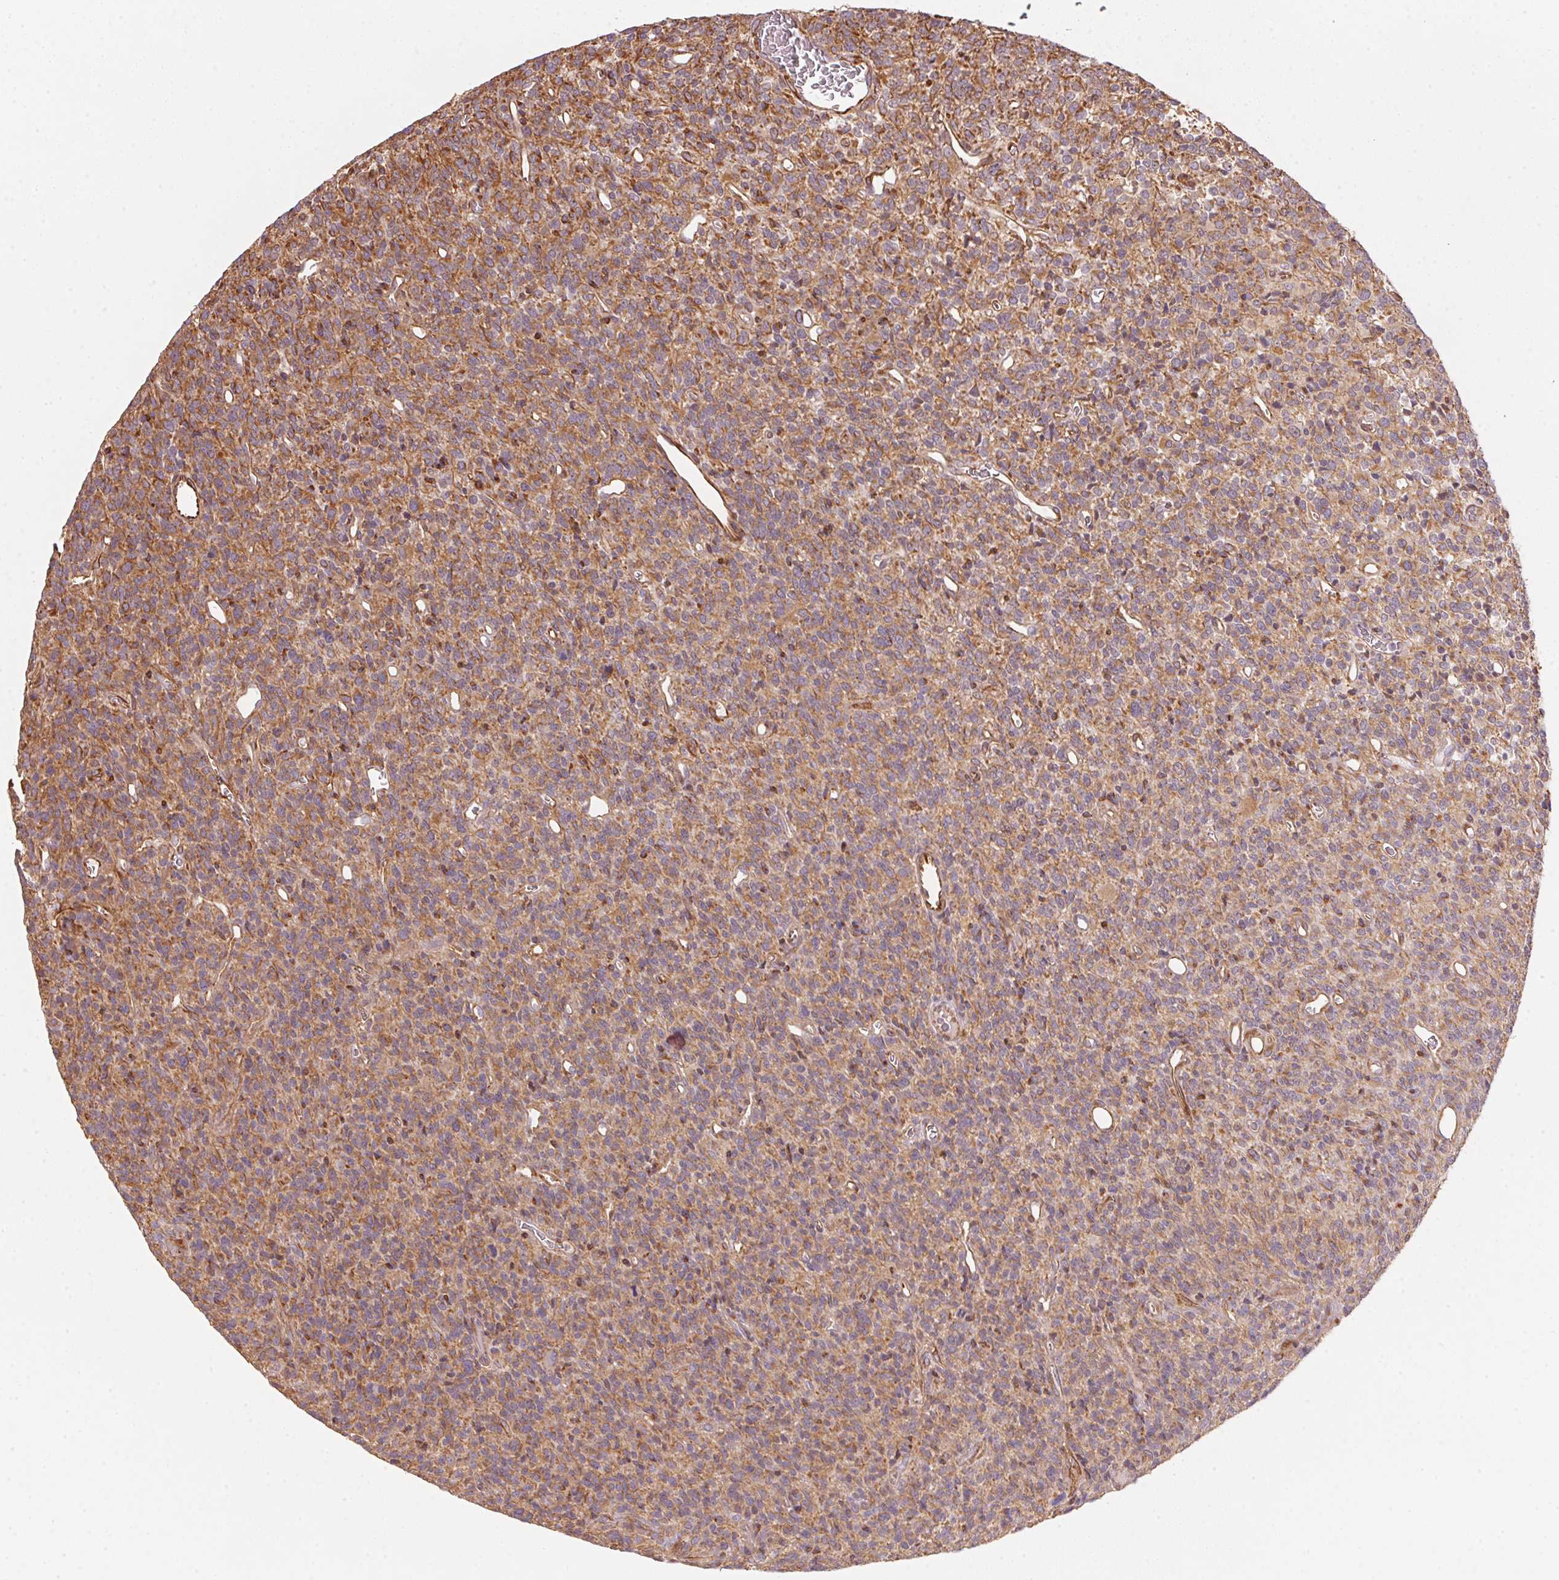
{"staining": {"intensity": "weak", "quantity": "25%-75%", "location": "cytoplasmic/membranous"}, "tissue": "glioma", "cell_type": "Tumor cells", "image_type": "cancer", "snomed": [{"axis": "morphology", "description": "Glioma, malignant, High grade"}, {"axis": "topography", "description": "Brain"}], "caption": "Immunohistochemical staining of malignant glioma (high-grade) exhibits low levels of weak cytoplasmic/membranous expression in approximately 25%-75% of tumor cells.", "gene": "FOXR2", "patient": {"sex": "male", "age": 76}}